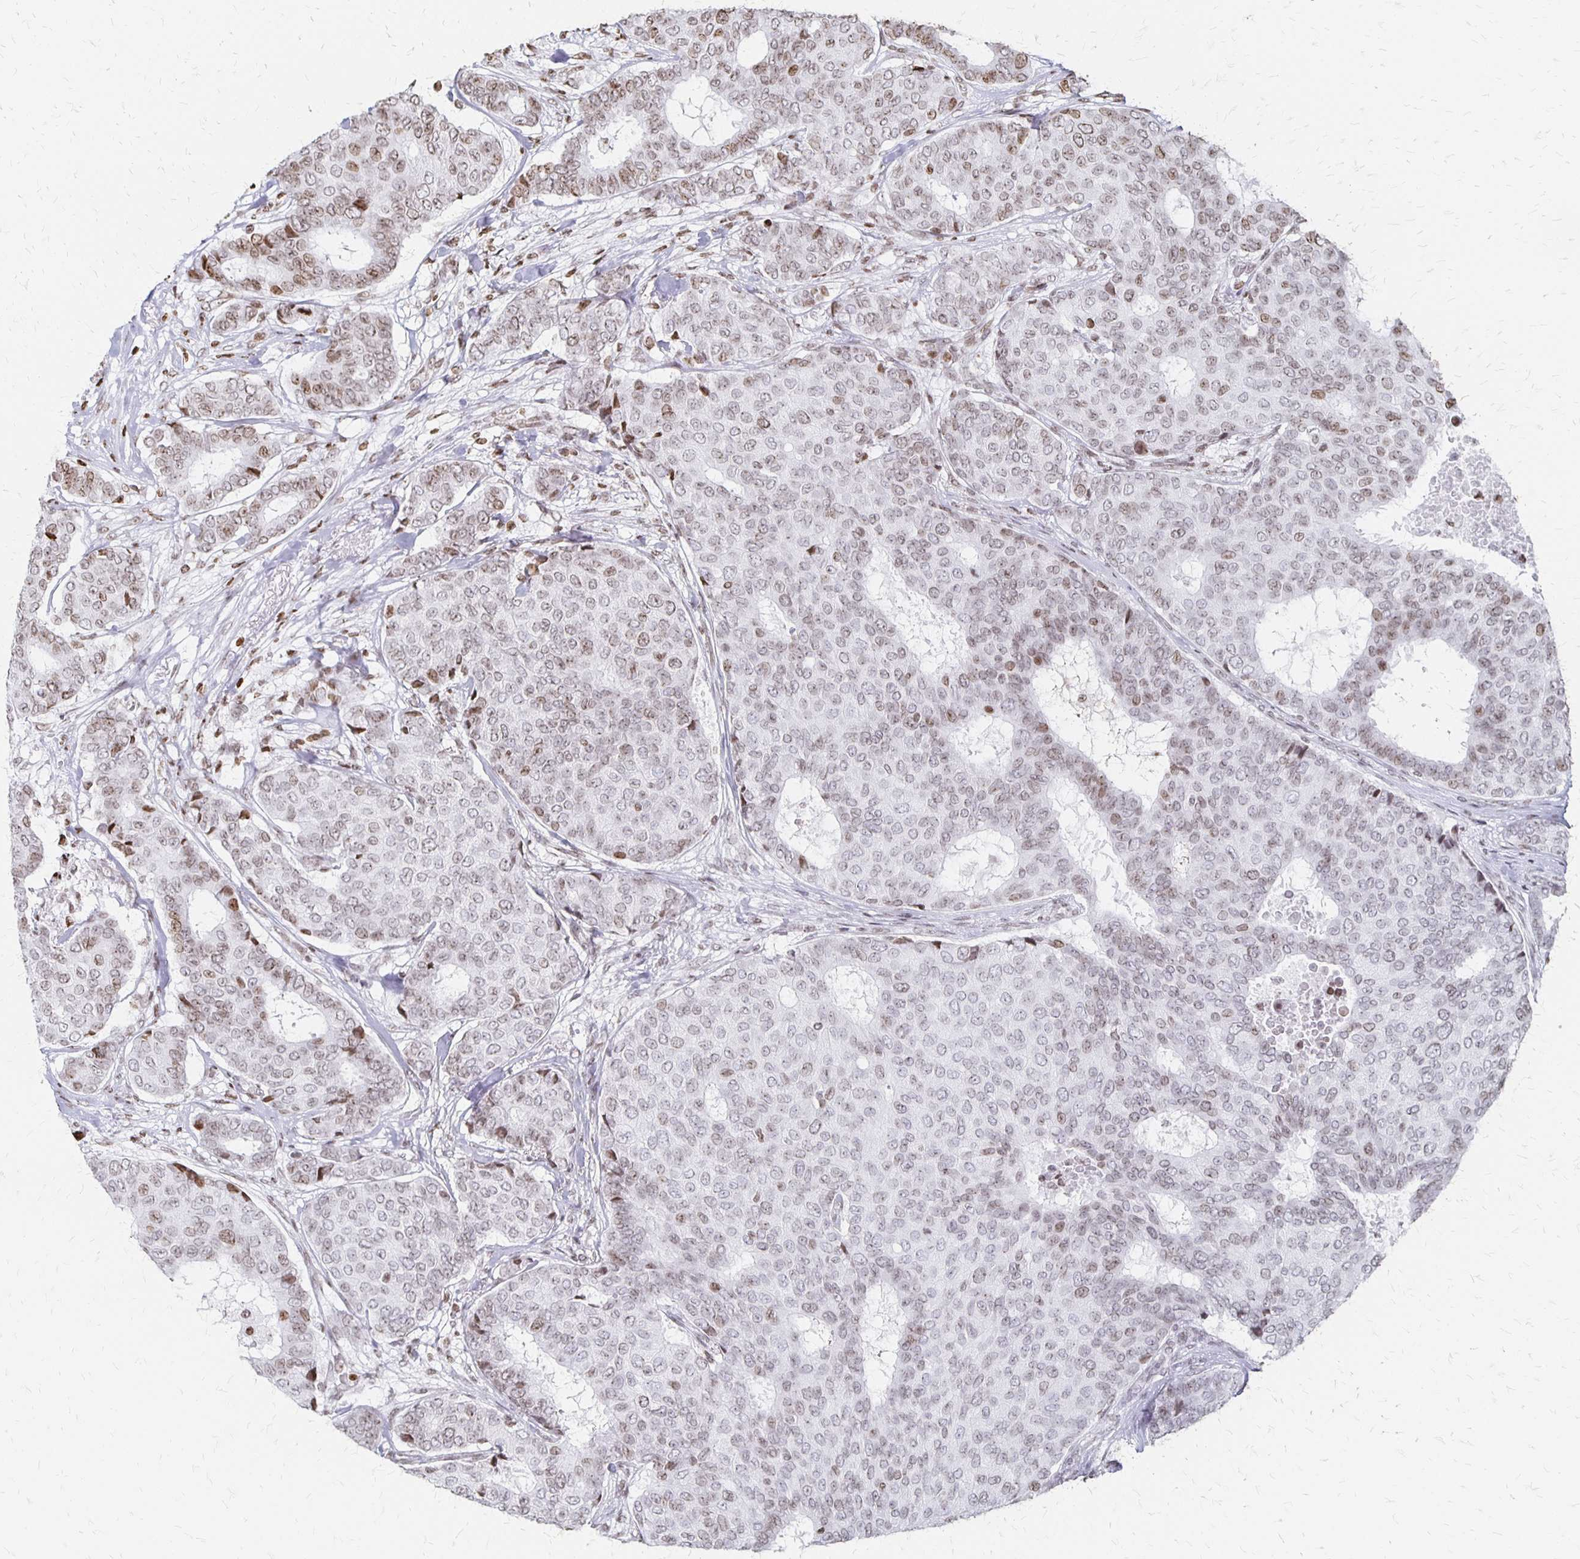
{"staining": {"intensity": "moderate", "quantity": ">75%", "location": "nuclear"}, "tissue": "breast cancer", "cell_type": "Tumor cells", "image_type": "cancer", "snomed": [{"axis": "morphology", "description": "Duct carcinoma"}, {"axis": "topography", "description": "Breast"}], "caption": "High-power microscopy captured an IHC image of breast invasive ductal carcinoma, revealing moderate nuclear staining in approximately >75% of tumor cells.", "gene": "ZNF280C", "patient": {"sex": "female", "age": 75}}